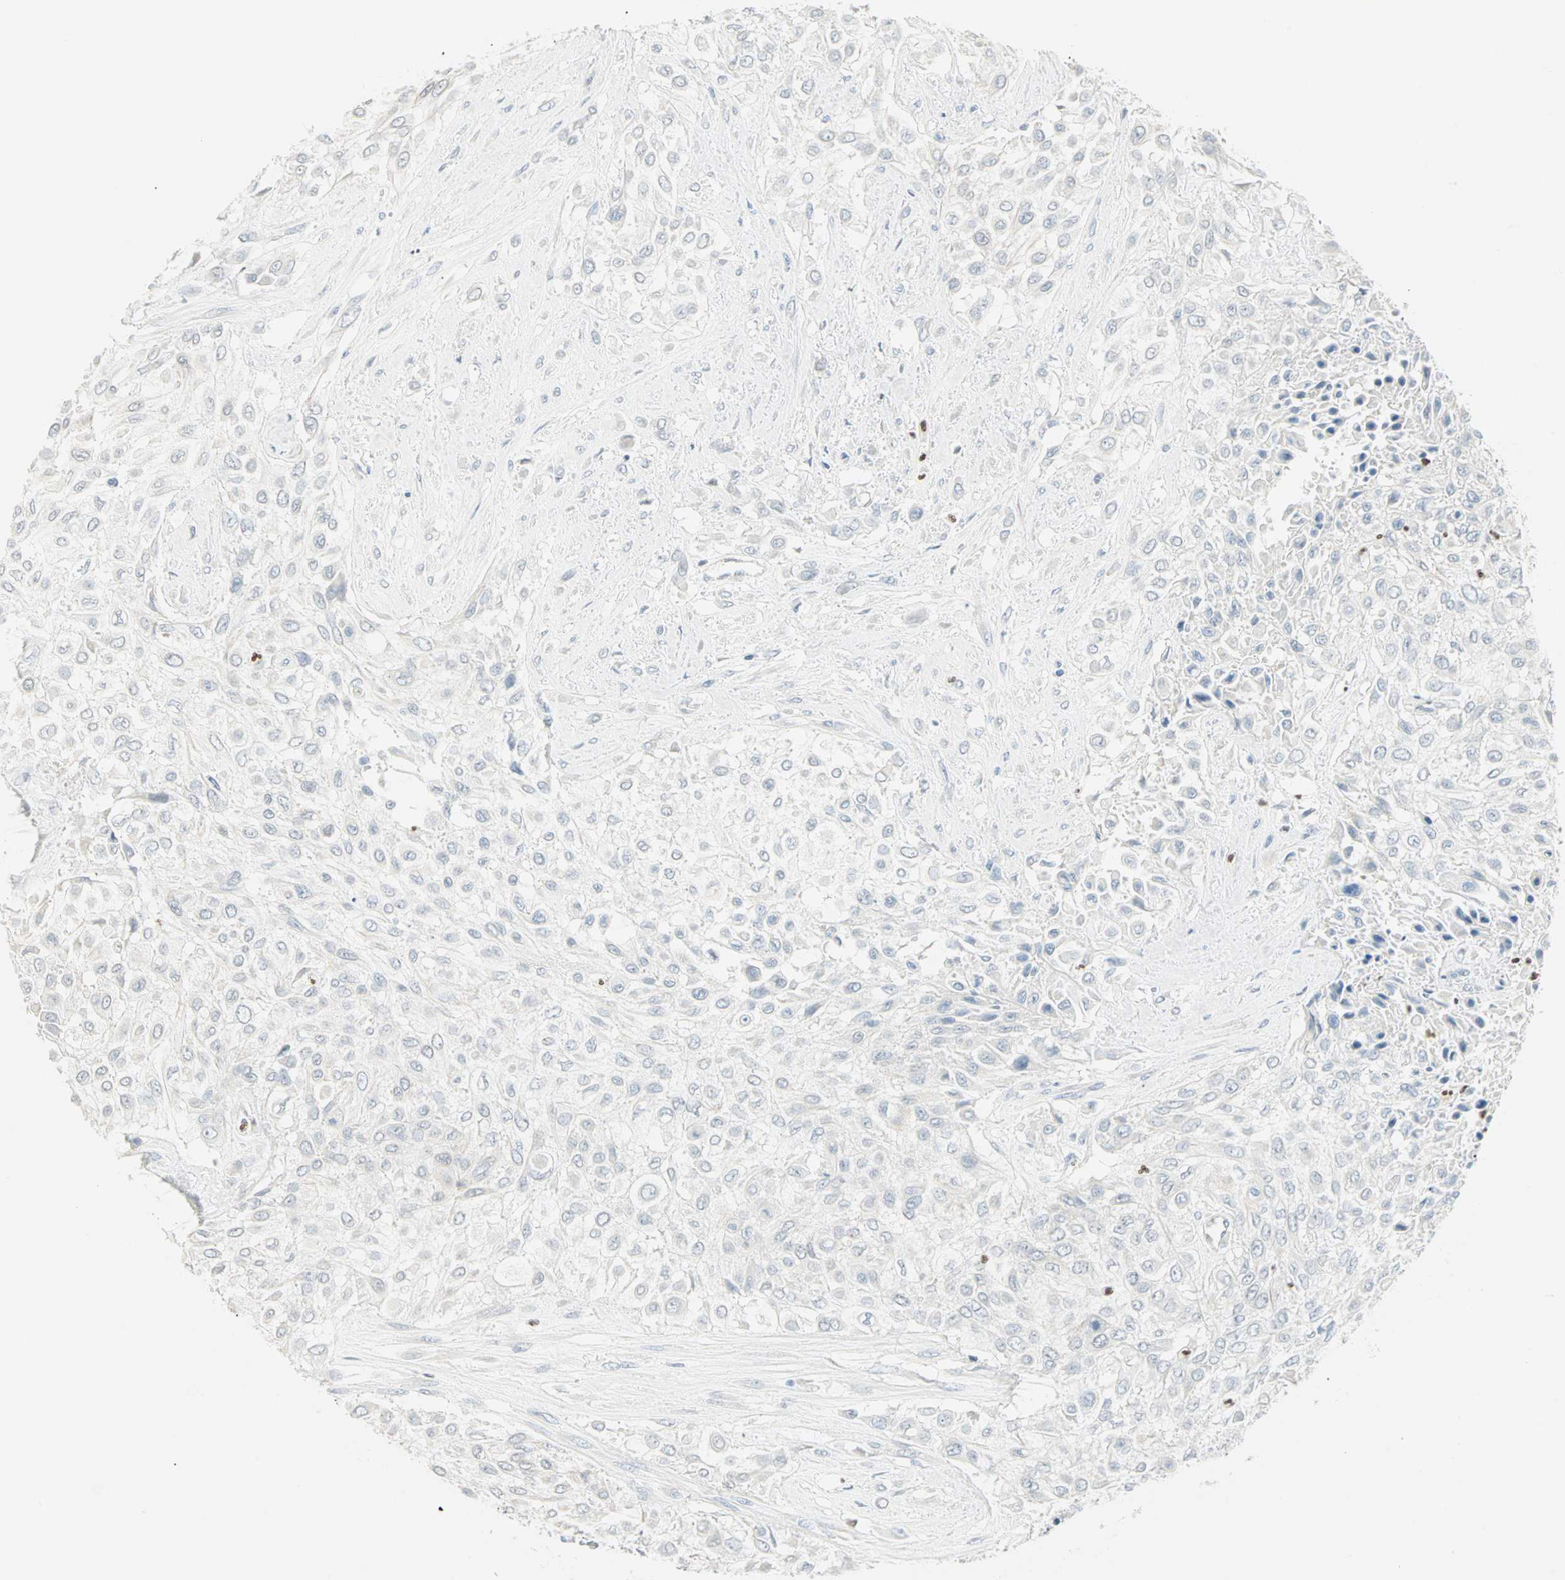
{"staining": {"intensity": "negative", "quantity": "none", "location": "none"}, "tissue": "urothelial cancer", "cell_type": "Tumor cells", "image_type": "cancer", "snomed": [{"axis": "morphology", "description": "Urothelial carcinoma, High grade"}, {"axis": "topography", "description": "Urinary bladder"}], "caption": "Immunohistochemistry (IHC) histopathology image of neoplastic tissue: urothelial carcinoma (high-grade) stained with DAB (3,3'-diaminobenzidine) demonstrates no significant protein staining in tumor cells. Nuclei are stained in blue.", "gene": "MLLT10", "patient": {"sex": "male", "age": 57}}